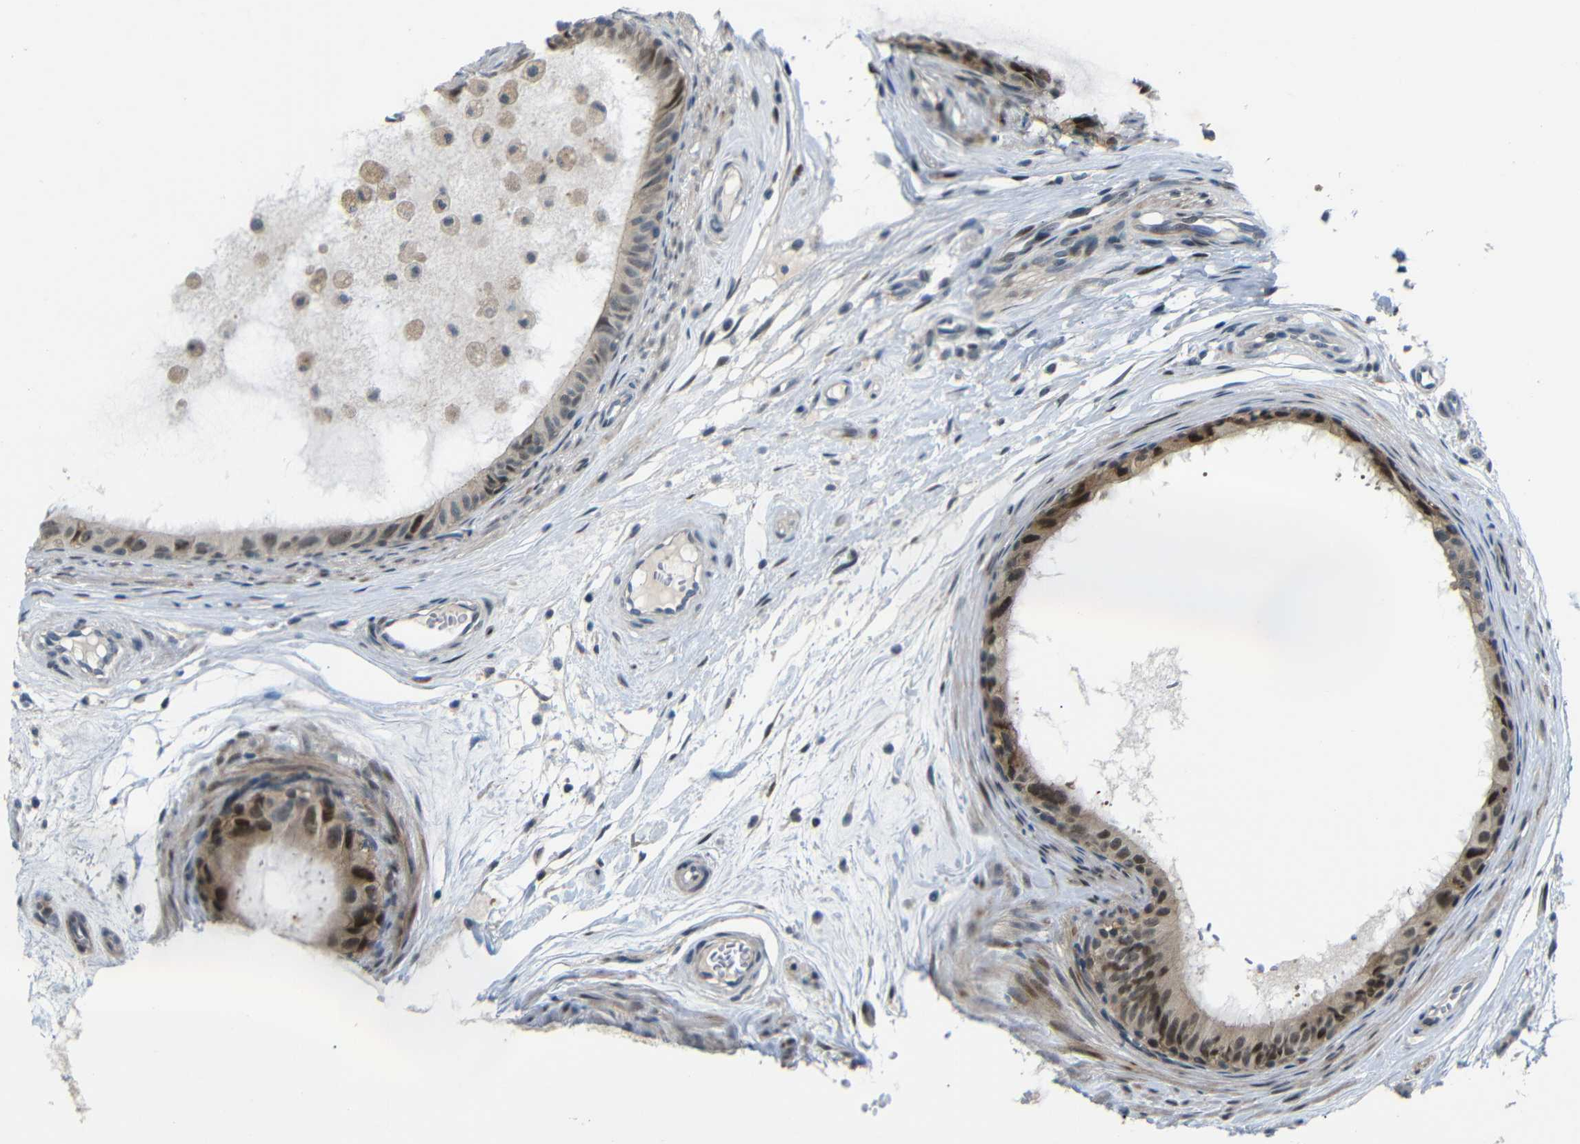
{"staining": {"intensity": "moderate", "quantity": "25%-75%", "location": "cytoplasmic/membranous,nuclear"}, "tissue": "epididymis", "cell_type": "Glandular cells", "image_type": "normal", "snomed": [{"axis": "morphology", "description": "Normal tissue, NOS"}, {"axis": "morphology", "description": "Inflammation, NOS"}, {"axis": "topography", "description": "Epididymis"}], "caption": "Moderate cytoplasmic/membranous,nuclear staining is seen in approximately 25%-75% of glandular cells in unremarkable epididymis. (brown staining indicates protein expression, while blue staining denotes nuclei).", "gene": "SYDE1", "patient": {"sex": "male", "age": 85}}